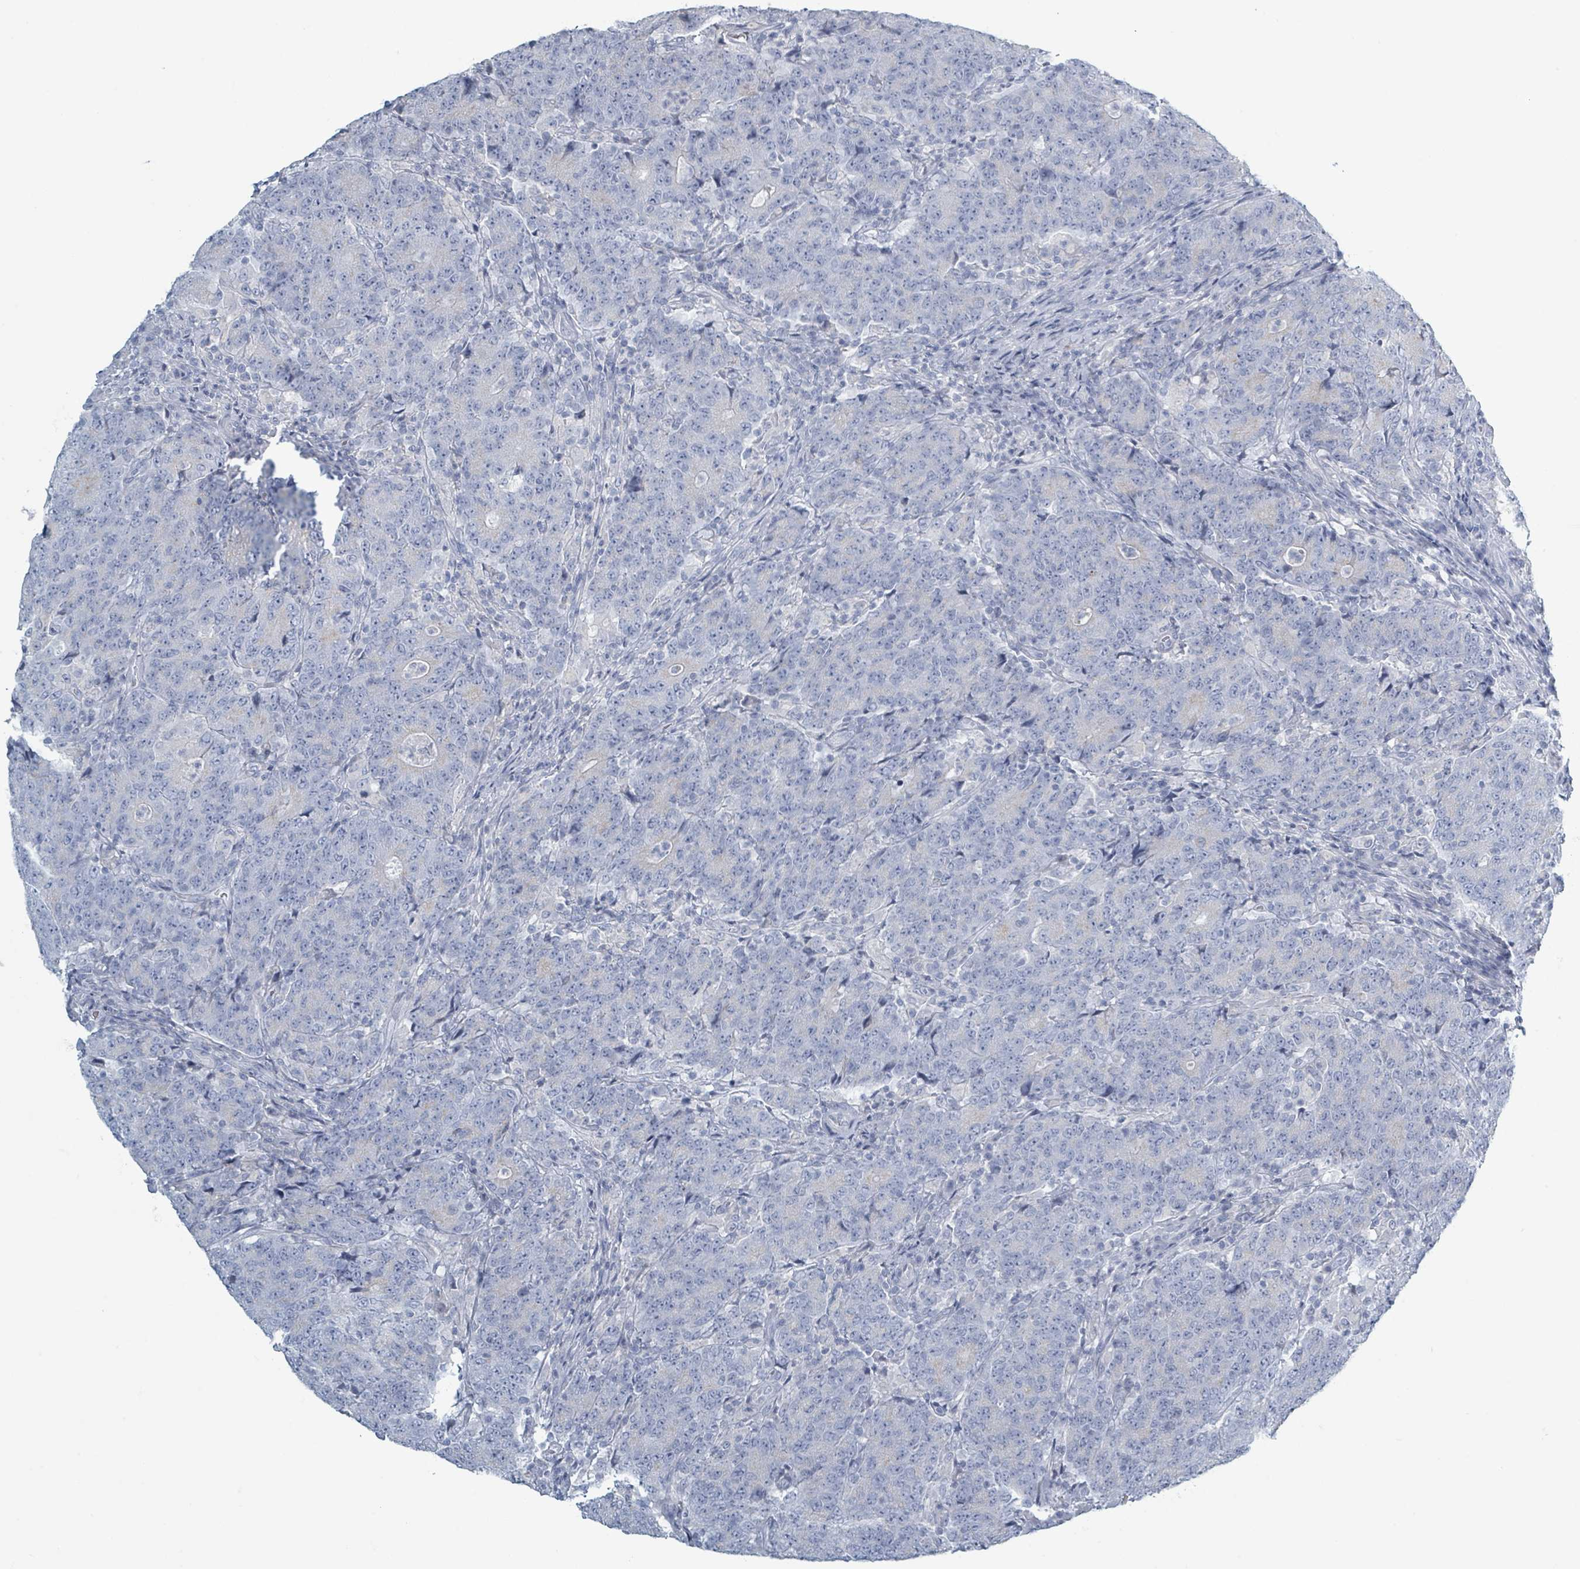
{"staining": {"intensity": "negative", "quantity": "none", "location": "none"}, "tissue": "colorectal cancer", "cell_type": "Tumor cells", "image_type": "cancer", "snomed": [{"axis": "morphology", "description": "Adenocarcinoma, NOS"}, {"axis": "topography", "description": "Colon"}], "caption": "Colorectal cancer was stained to show a protein in brown. There is no significant positivity in tumor cells.", "gene": "HEATR5A", "patient": {"sex": "female", "age": 75}}